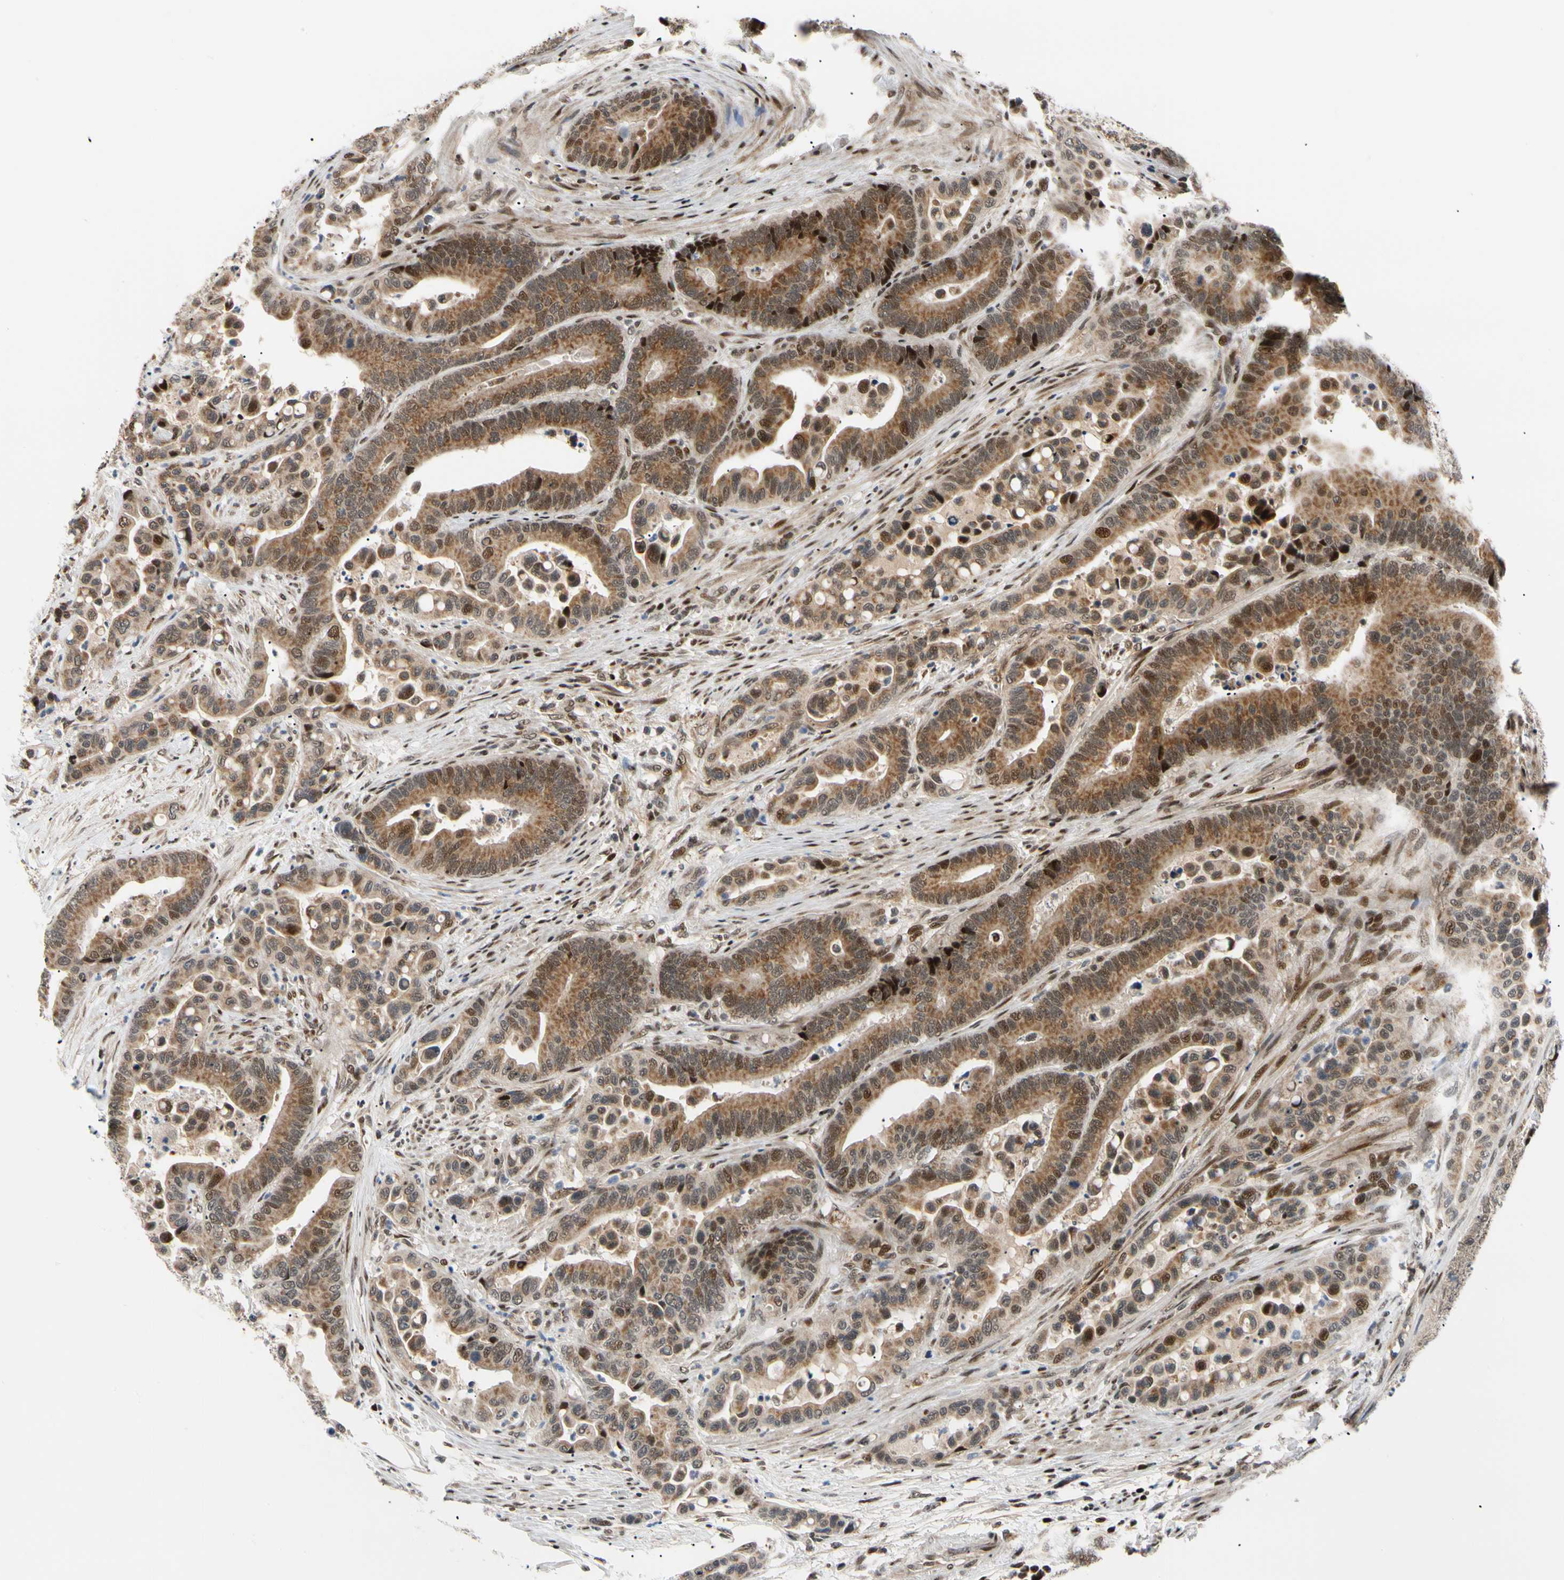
{"staining": {"intensity": "moderate", "quantity": ">75%", "location": "cytoplasmic/membranous,nuclear"}, "tissue": "colorectal cancer", "cell_type": "Tumor cells", "image_type": "cancer", "snomed": [{"axis": "morphology", "description": "Normal tissue, NOS"}, {"axis": "morphology", "description": "Adenocarcinoma, NOS"}, {"axis": "topography", "description": "Colon"}], "caption": "A medium amount of moderate cytoplasmic/membranous and nuclear staining is appreciated in about >75% of tumor cells in colorectal cancer tissue. The staining was performed using DAB (3,3'-diaminobenzidine) to visualize the protein expression in brown, while the nuclei were stained in blue with hematoxylin (Magnification: 20x).", "gene": "E2F1", "patient": {"sex": "male", "age": 82}}